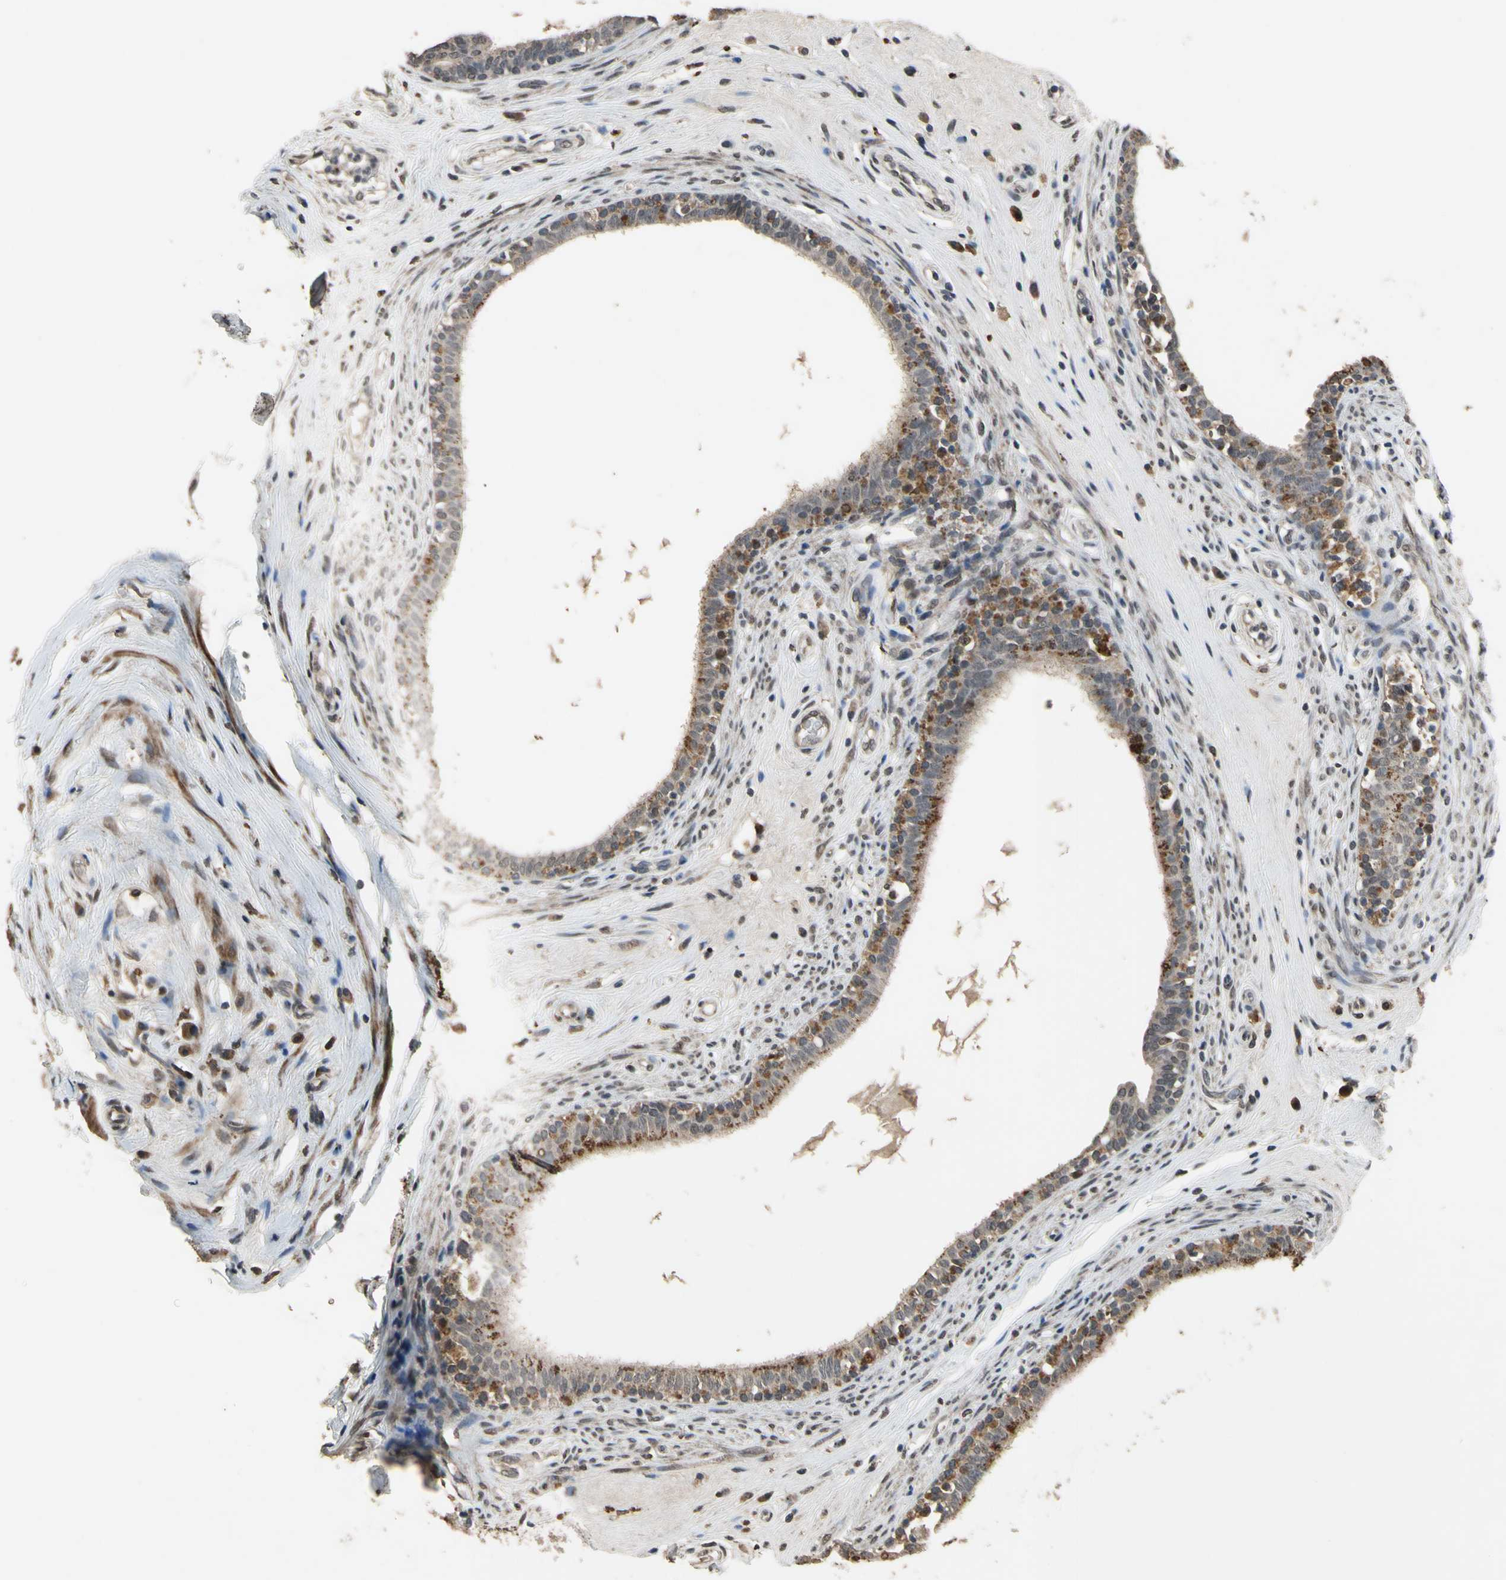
{"staining": {"intensity": "moderate", "quantity": ">75%", "location": "cytoplasmic/membranous,nuclear"}, "tissue": "epididymis", "cell_type": "Glandular cells", "image_type": "normal", "snomed": [{"axis": "morphology", "description": "Normal tissue, NOS"}, {"axis": "morphology", "description": "Inflammation, NOS"}, {"axis": "topography", "description": "Epididymis"}], "caption": "This photomicrograph shows IHC staining of benign human epididymis, with medium moderate cytoplasmic/membranous,nuclear staining in about >75% of glandular cells.", "gene": "ZNF174", "patient": {"sex": "male", "age": 84}}